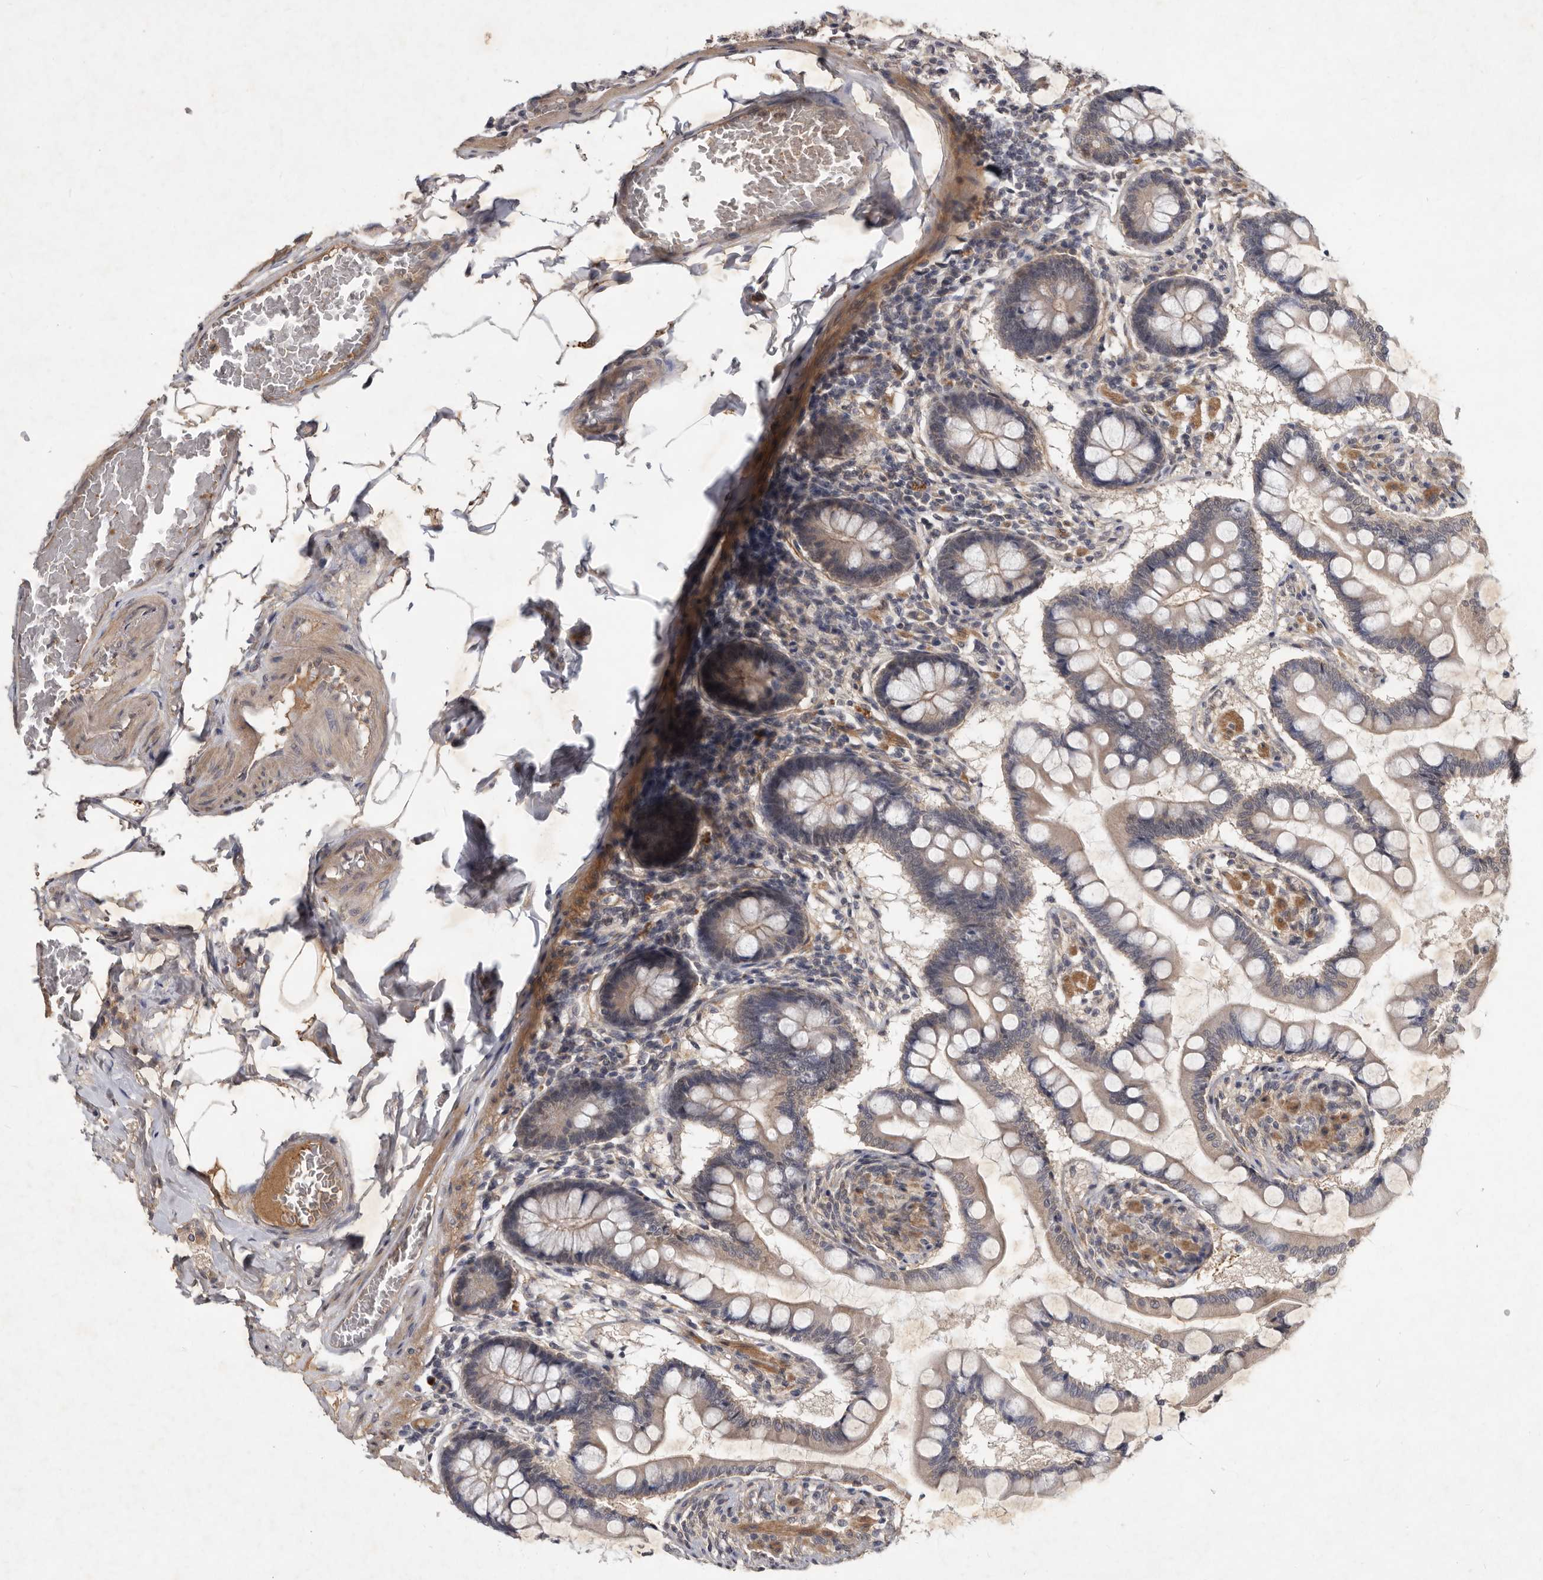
{"staining": {"intensity": "weak", "quantity": ">75%", "location": "cytoplasmic/membranous"}, "tissue": "small intestine", "cell_type": "Glandular cells", "image_type": "normal", "snomed": [{"axis": "morphology", "description": "Normal tissue, NOS"}, {"axis": "topography", "description": "Small intestine"}], "caption": "IHC photomicrograph of unremarkable human small intestine stained for a protein (brown), which displays low levels of weak cytoplasmic/membranous positivity in approximately >75% of glandular cells.", "gene": "DNAJC28", "patient": {"sex": "male", "age": 41}}